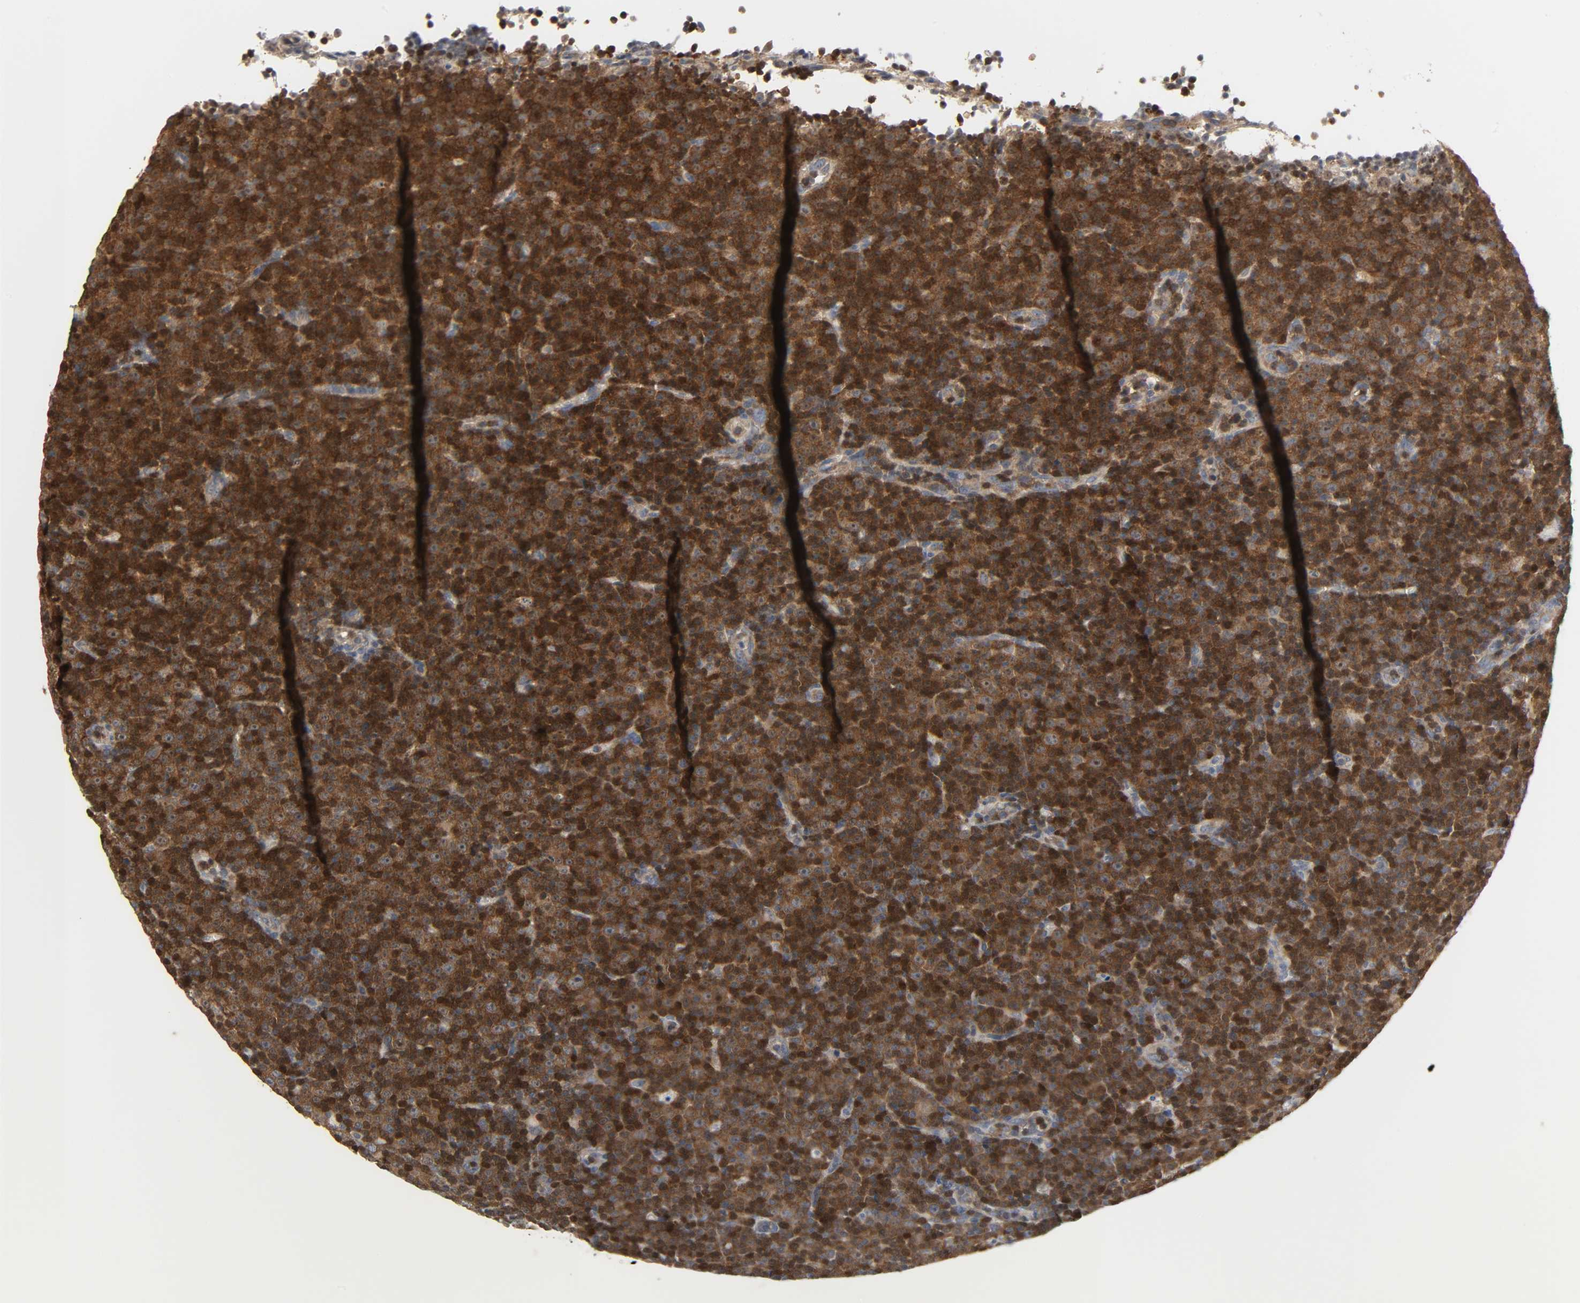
{"staining": {"intensity": "strong", "quantity": ">75%", "location": "cytoplasmic/membranous,nuclear"}, "tissue": "lymphoma", "cell_type": "Tumor cells", "image_type": "cancer", "snomed": [{"axis": "morphology", "description": "Malignant lymphoma, non-Hodgkin's type, Low grade"}, {"axis": "topography", "description": "Lymph node"}], "caption": "Strong cytoplasmic/membranous and nuclear protein expression is appreciated in approximately >75% of tumor cells in lymphoma.", "gene": "PLEKHA2", "patient": {"sex": "female", "age": 67}}